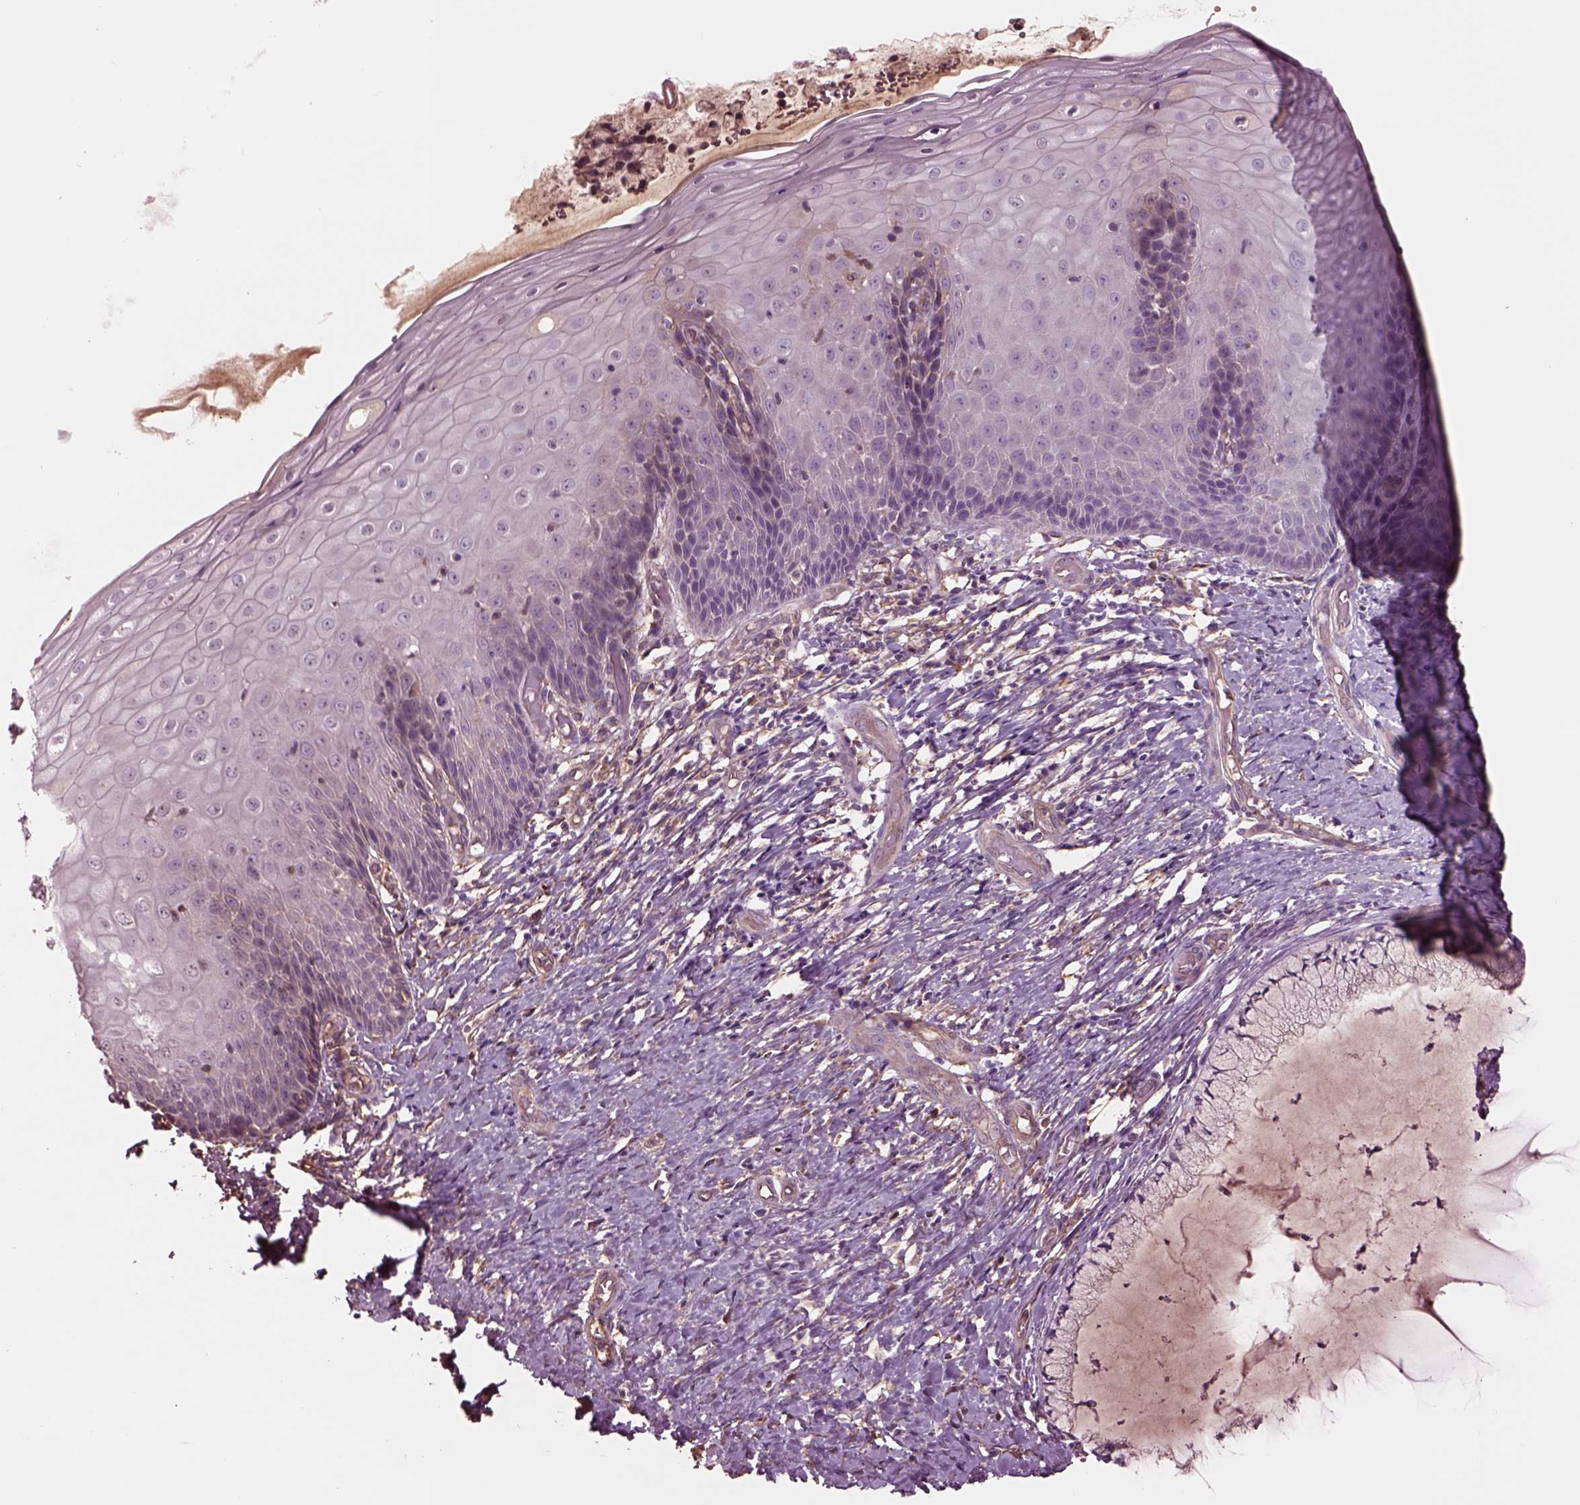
{"staining": {"intensity": "negative", "quantity": "none", "location": "none"}, "tissue": "cervix", "cell_type": "Glandular cells", "image_type": "normal", "snomed": [{"axis": "morphology", "description": "Normal tissue, NOS"}, {"axis": "topography", "description": "Cervix"}], "caption": "Immunohistochemistry of benign human cervix reveals no expression in glandular cells.", "gene": "HTR1B", "patient": {"sex": "female", "age": 37}}